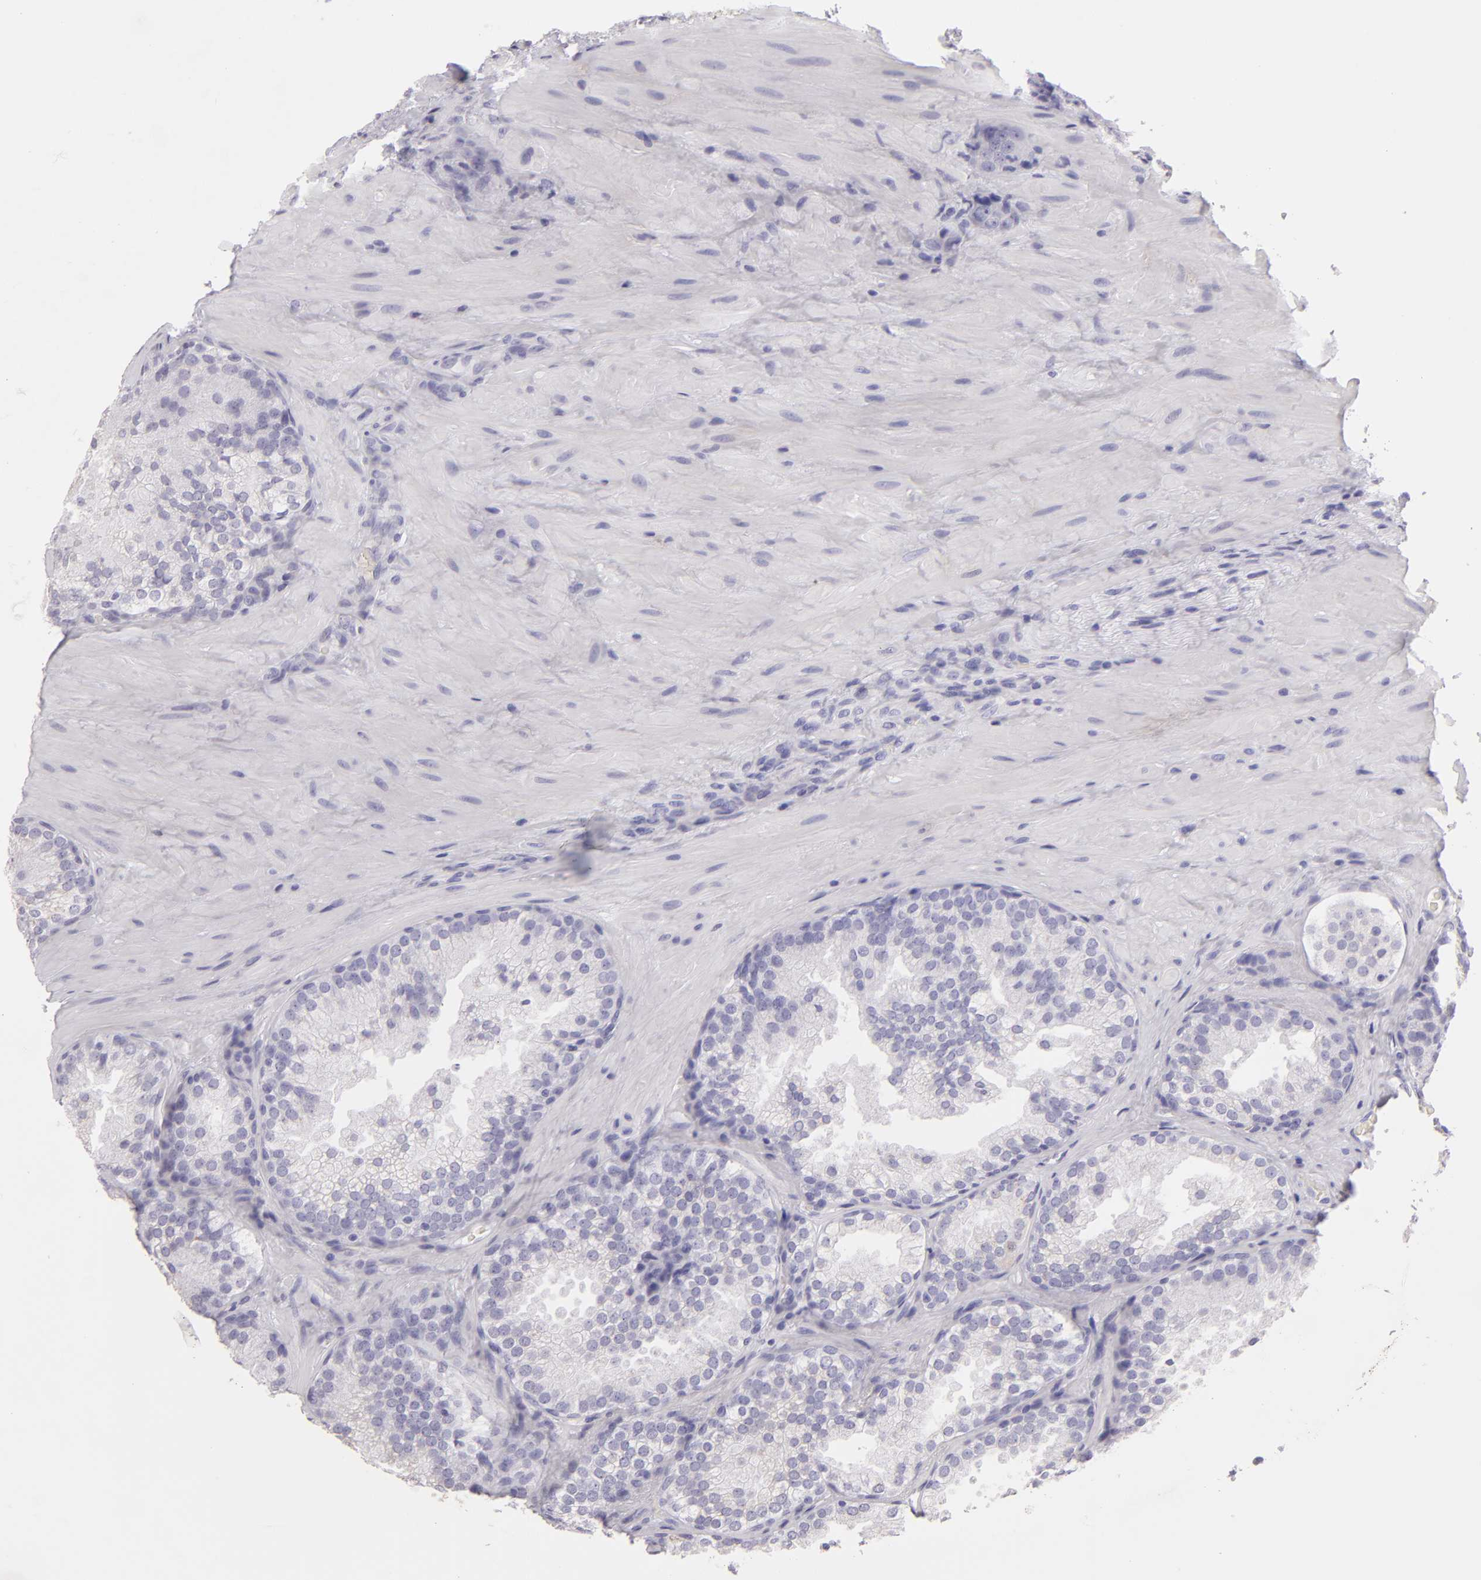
{"staining": {"intensity": "negative", "quantity": "none", "location": "none"}, "tissue": "prostate cancer", "cell_type": "Tumor cells", "image_type": "cancer", "snomed": [{"axis": "morphology", "description": "Adenocarcinoma, High grade"}, {"axis": "topography", "description": "Prostate"}], "caption": "A high-resolution micrograph shows IHC staining of adenocarcinoma (high-grade) (prostate), which displays no significant staining in tumor cells.", "gene": "MUC5AC", "patient": {"sex": "male", "age": 70}}